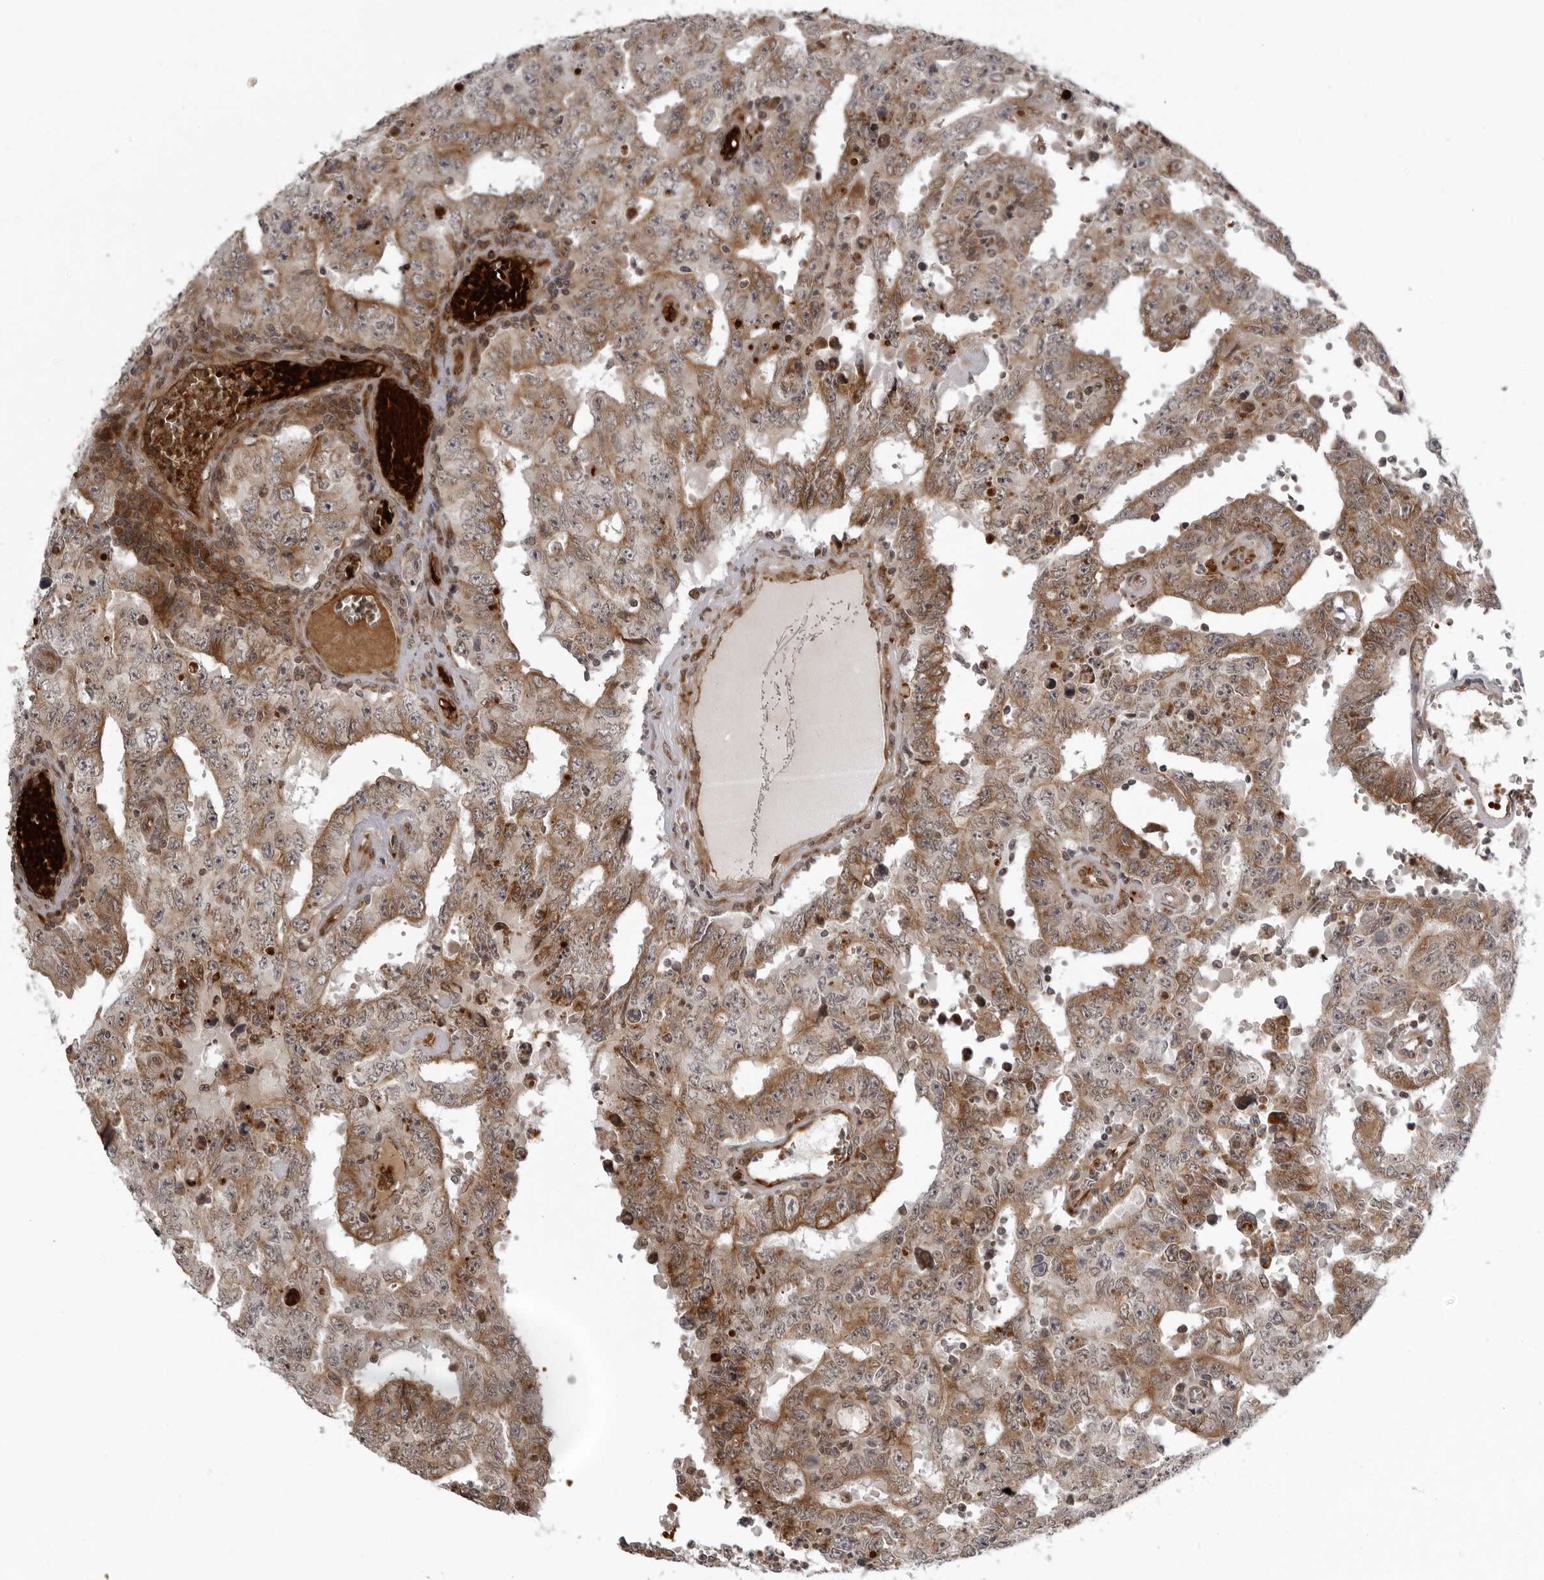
{"staining": {"intensity": "moderate", "quantity": ">75%", "location": "cytoplasmic/membranous"}, "tissue": "testis cancer", "cell_type": "Tumor cells", "image_type": "cancer", "snomed": [{"axis": "morphology", "description": "Carcinoma, Embryonal, NOS"}, {"axis": "topography", "description": "Testis"}], "caption": "Immunohistochemical staining of human embryonal carcinoma (testis) reveals medium levels of moderate cytoplasmic/membranous staining in approximately >75% of tumor cells.", "gene": "THOP1", "patient": {"sex": "male", "age": 26}}